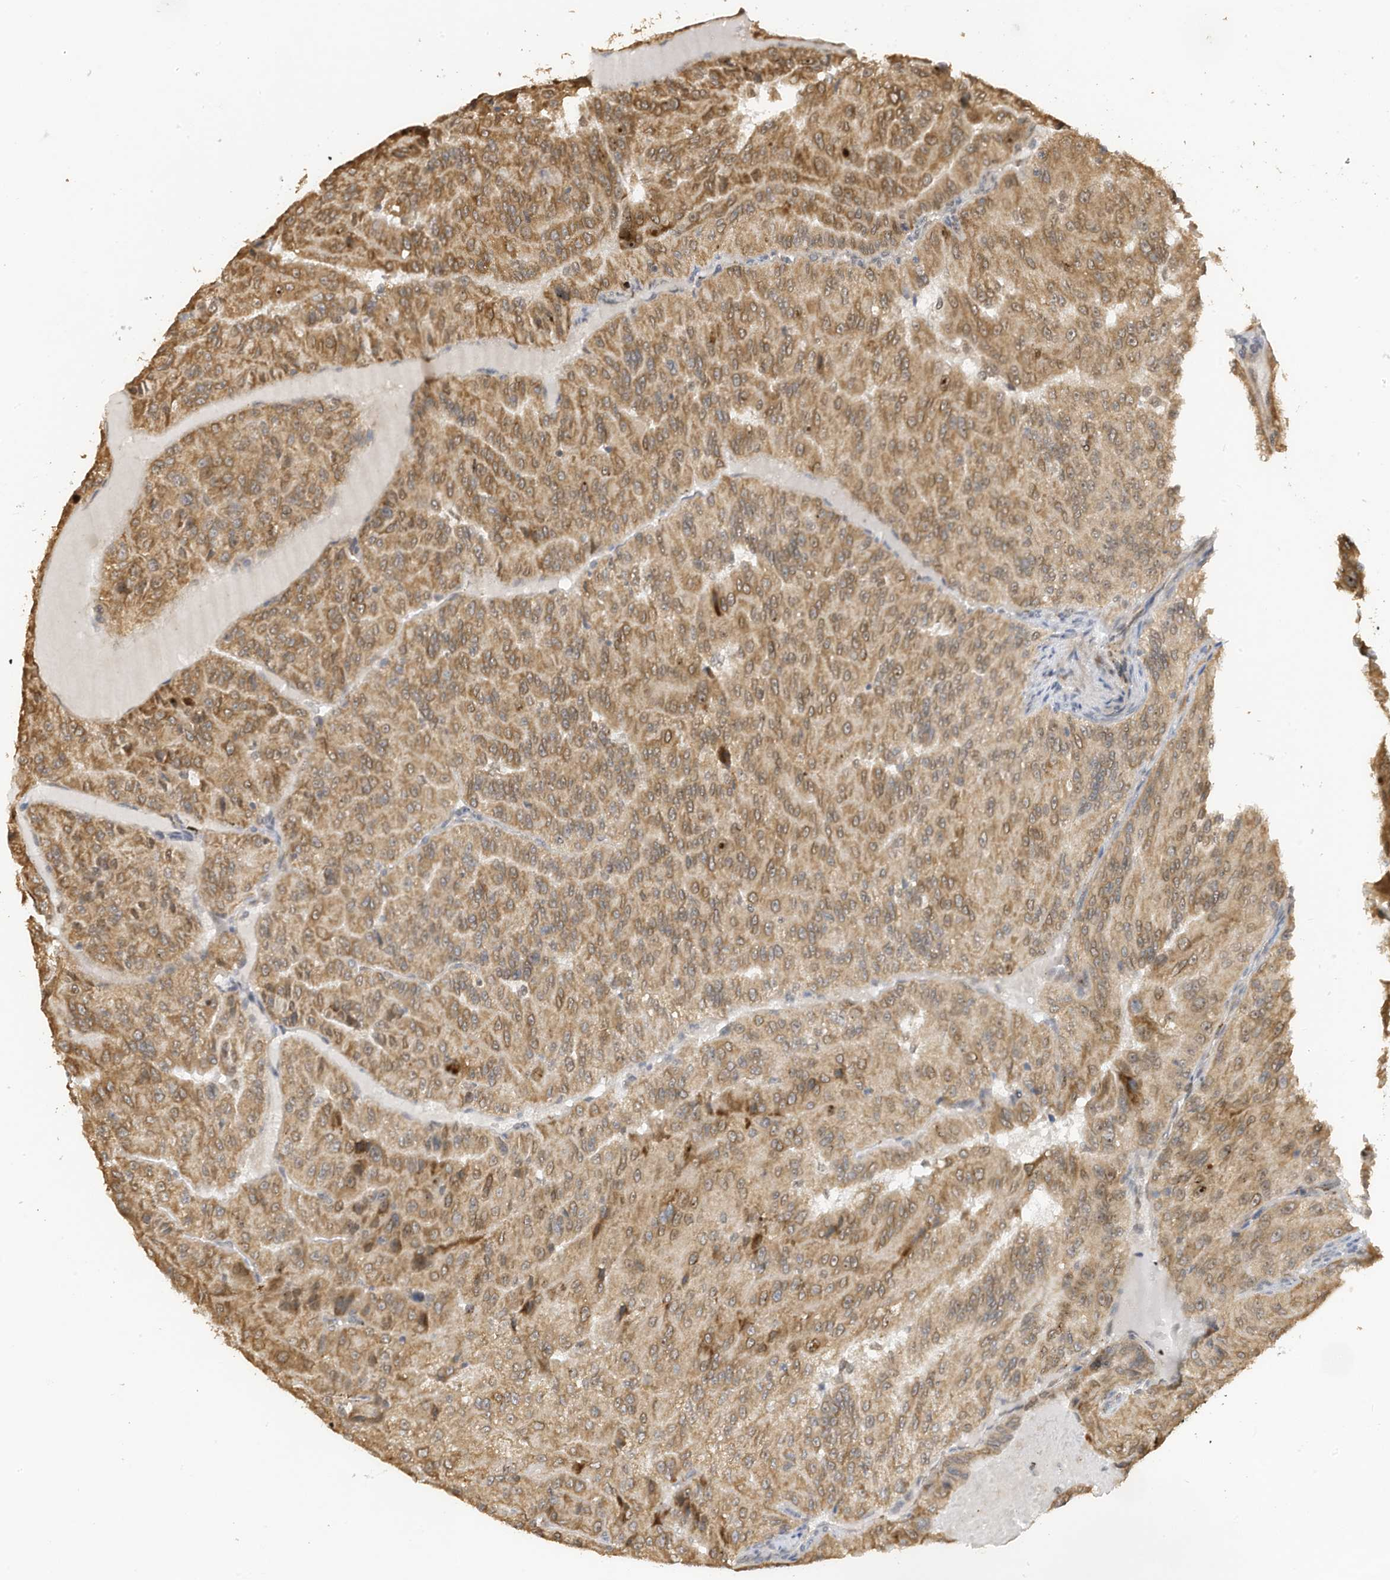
{"staining": {"intensity": "moderate", "quantity": ">75%", "location": "cytoplasmic/membranous"}, "tissue": "renal cancer", "cell_type": "Tumor cells", "image_type": "cancer", "snomed": [{"axis": "morphology", "description": "Adenocarcinoma, NOS"}, {"axis": "topography", "description": "Kidney"}], "caption": "Immunohistochemistry image of neoplastic tissue: human renal cancer (adenocarcinoma) stained using IHC exhibits medium levels of moderate protein expression localized specifically in the cytoplasmic/membranous of tumor cells, appearing as a cytoplasmic/membranous brown color.", "gene": "ERLEC1", "patient": {"sex": "female", "age": 63}}